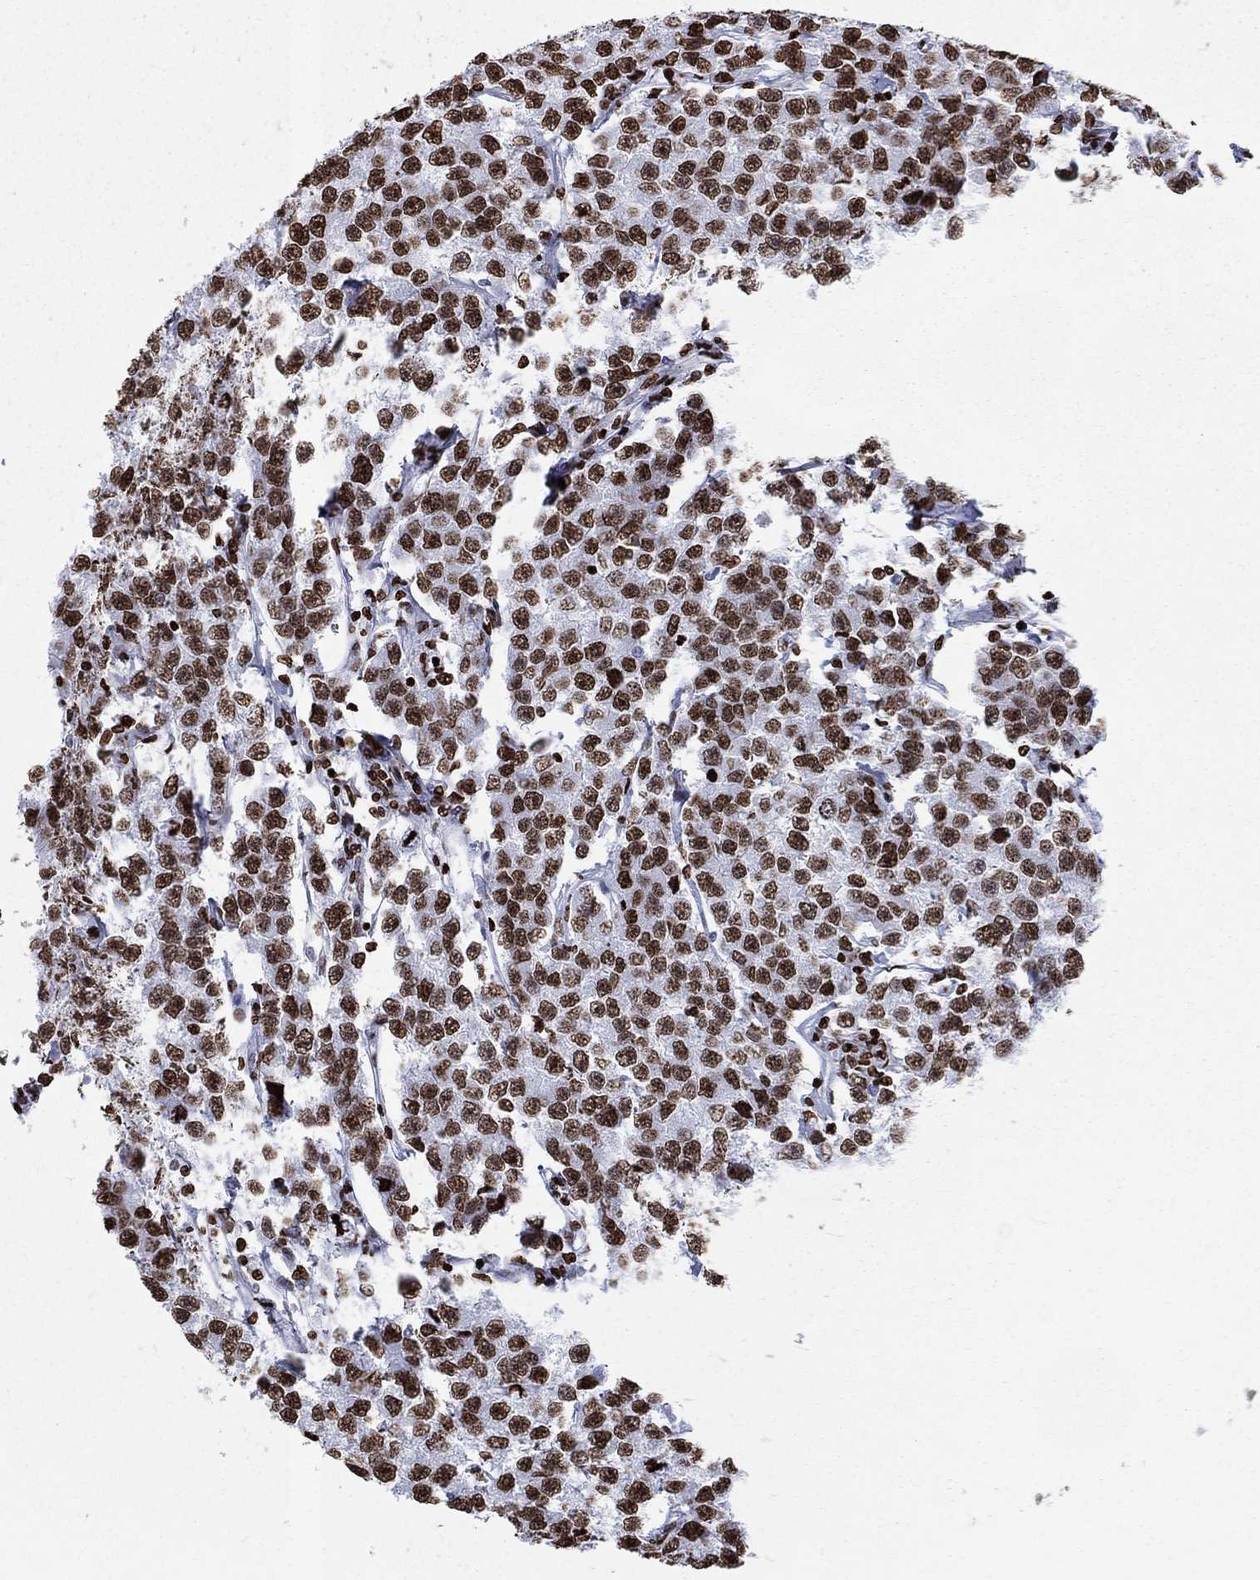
{"staining": {"intensity": "strong", "quantity": ">75%", "location": "nuclear"}, "tissue": "testis cancer", "cell_type": "Tumor cells", "image_type": "cancer", "snomed": [{"axis": "morphology", "description": "Seminoma, NOS"}, {"axis": "topography", "description": "Testis"}], "caption": "Testis seminoma tissue displays strong nuclear positivity in approximately >75% of tumor cells, visualized by immunohistochemistry.", "gene": "H1-5", "patient": {"sex": "male", "age": 59}}